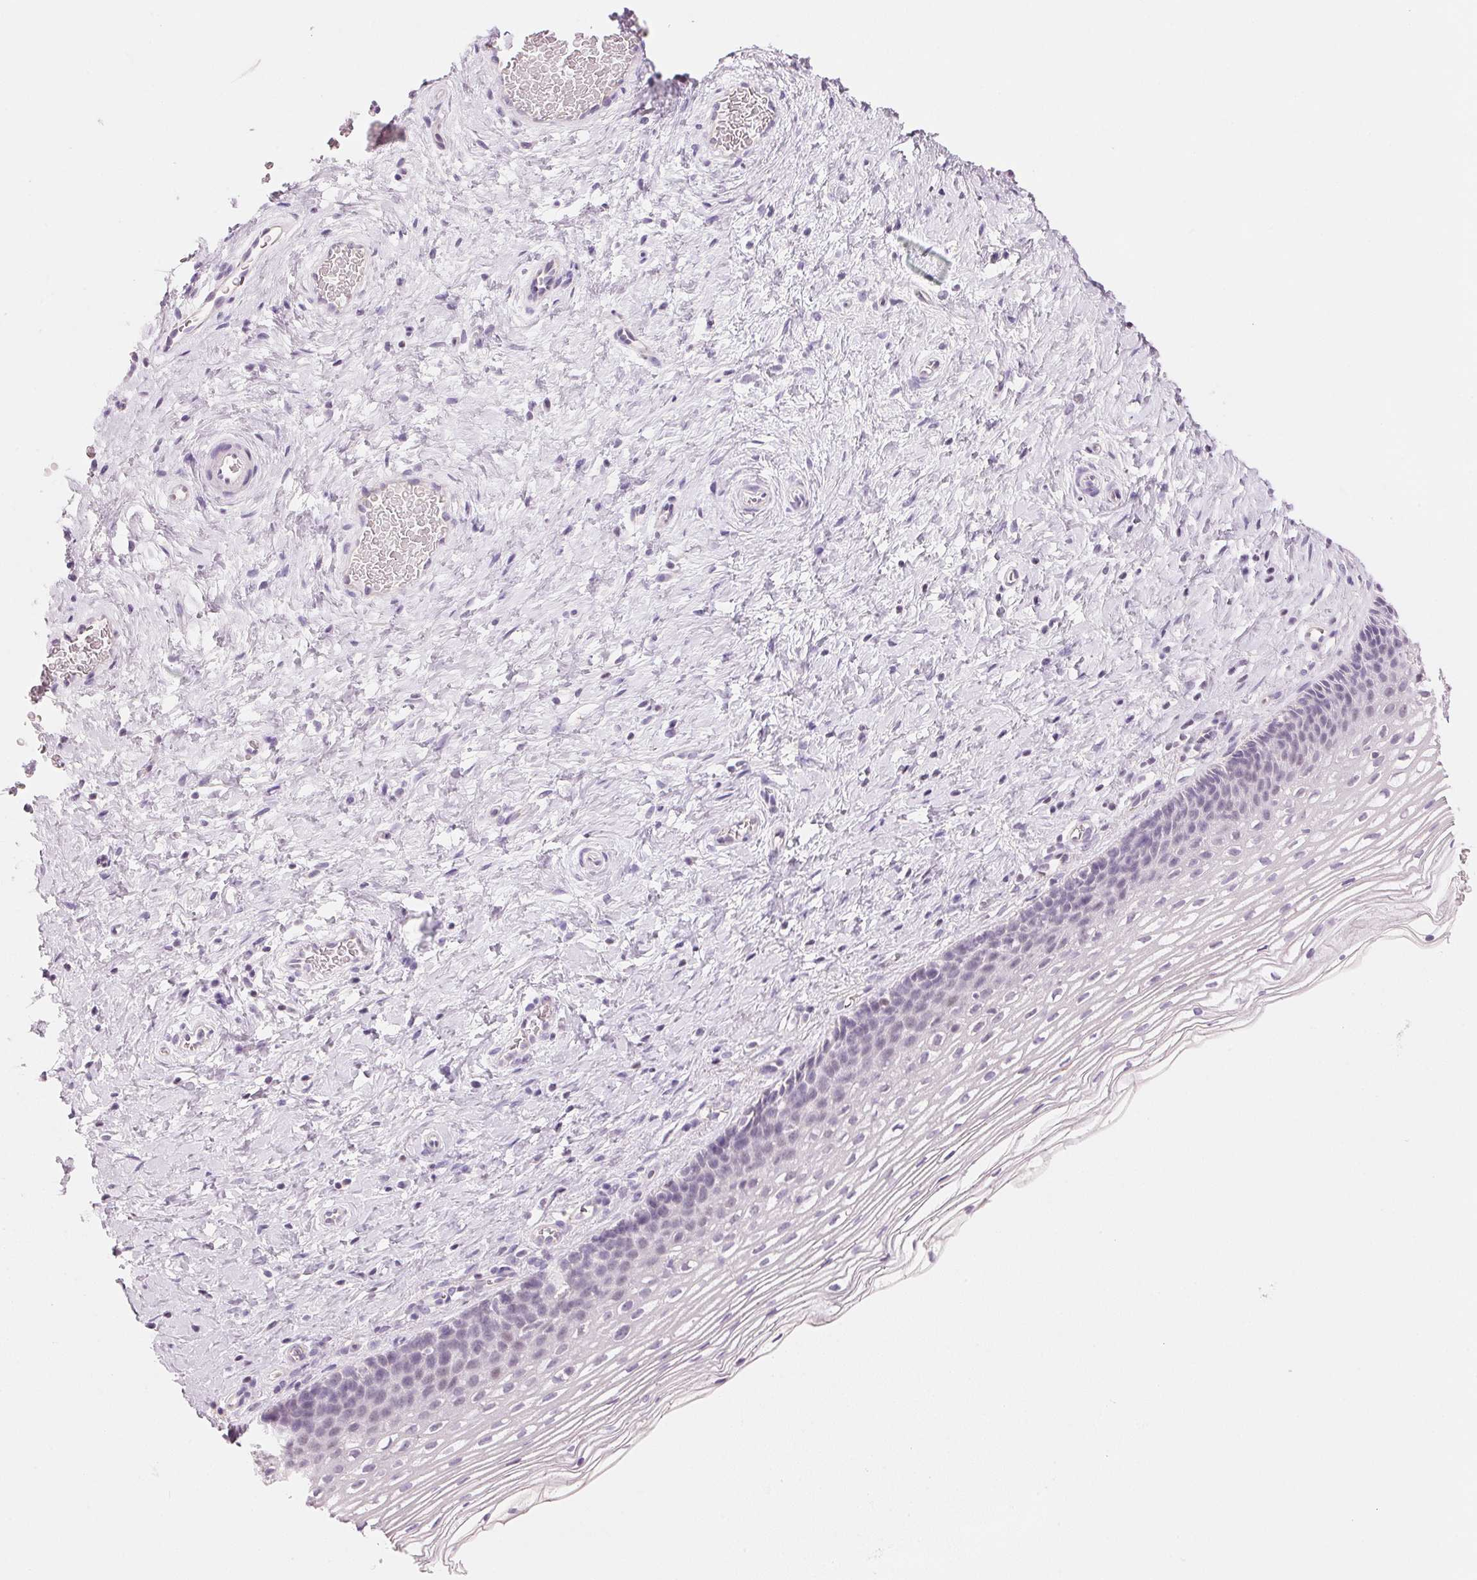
{"staining": {"intensity": "negative", "quantity": "none", "location": "none"}, "tissue": "cervix", "cell_type": "Glandular cells", "image_type": "normal", "snomed": [{"axis": "morphology", "description": "Normal tissue, NOS"}, {"axis": "topography", "description": "Cervix"}], "caption": "Immunohistochemical staining of unremarkable human cervix demonstrates no significant staining in glandular cells.", "gene": "CYP11B1", "patient": {"sex": "female", "age": 34}}